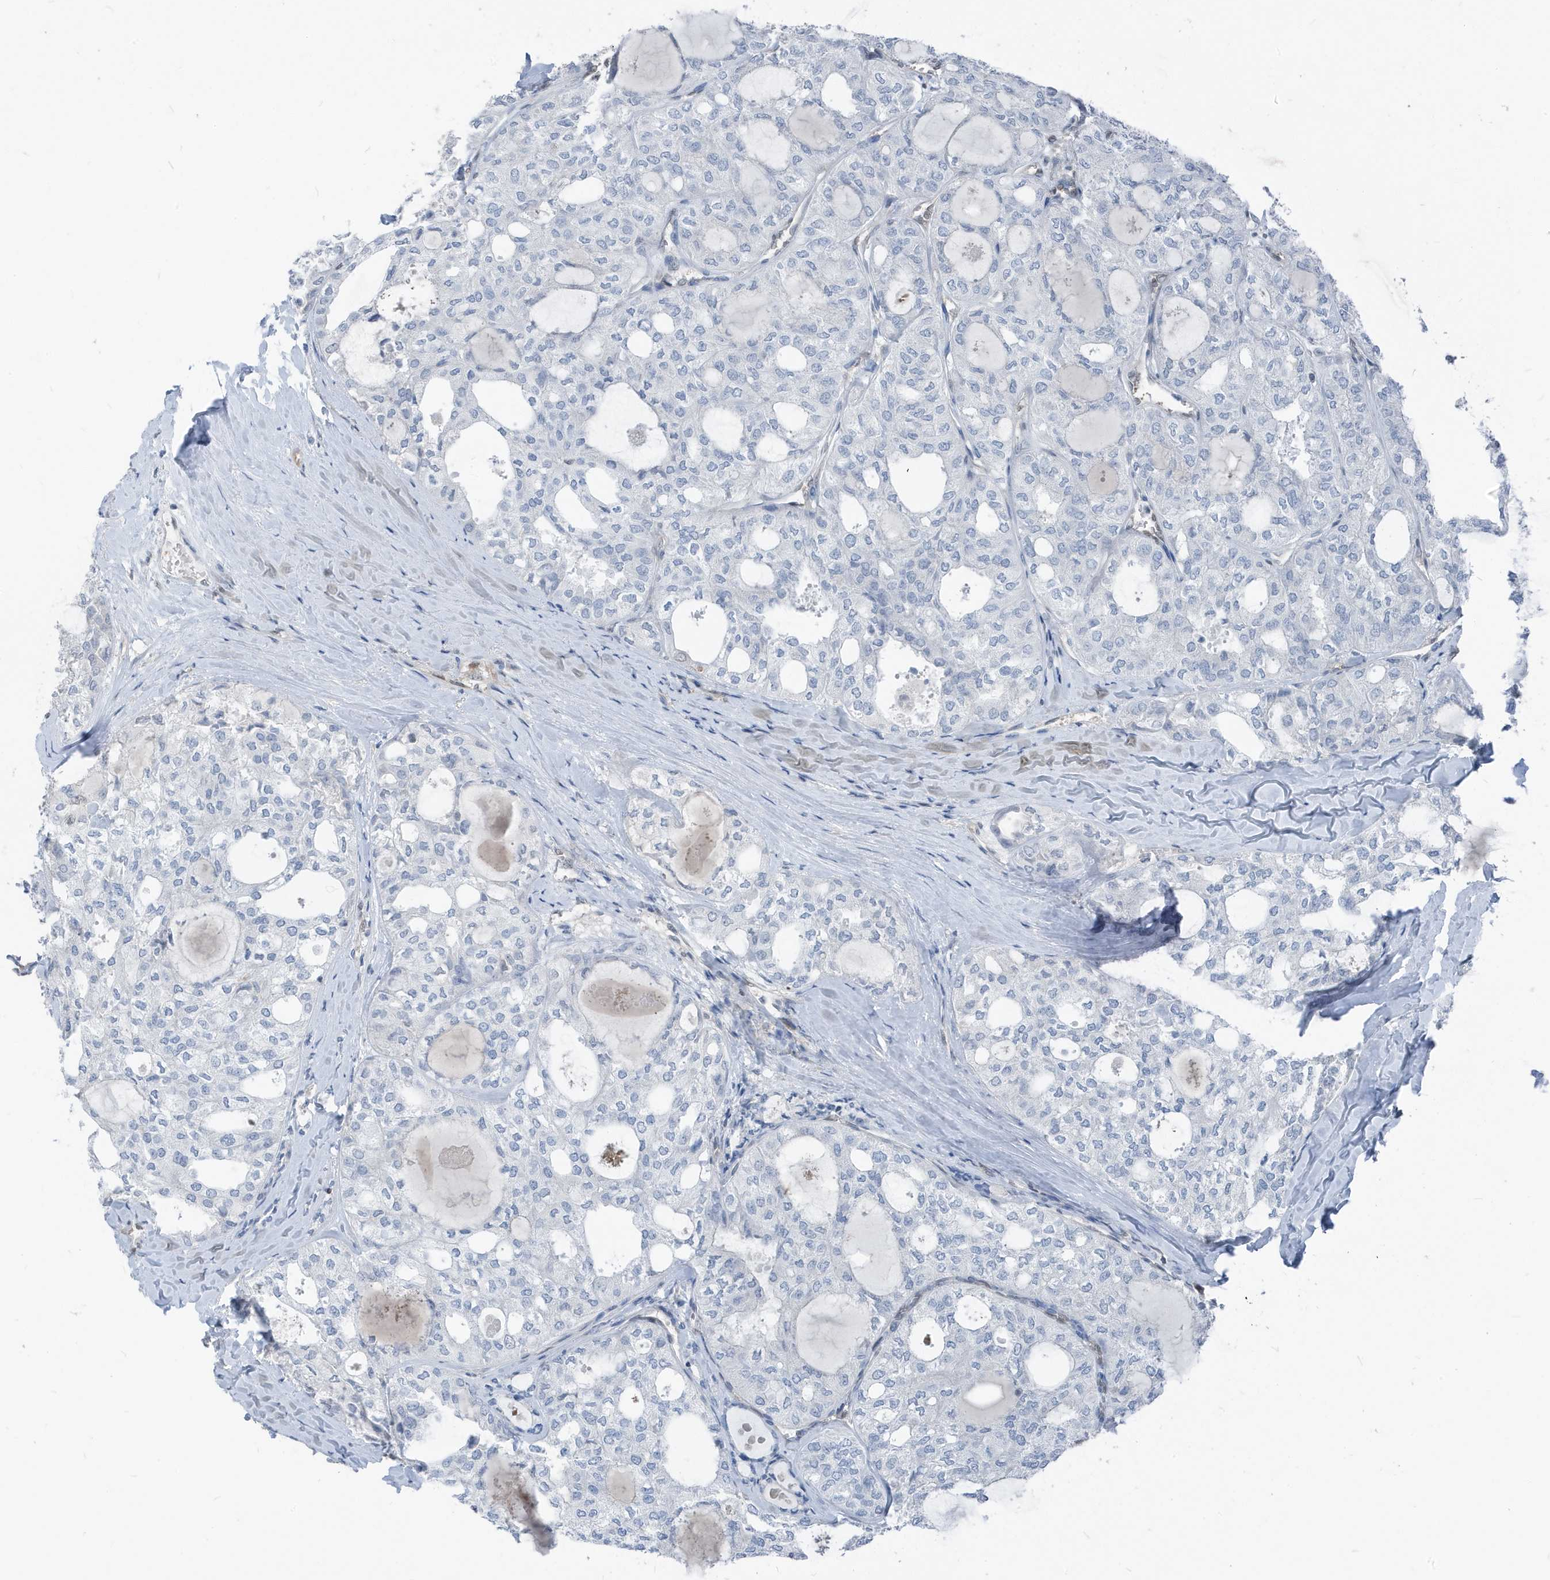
{"staining": {"intensity": "negative", "quantity": "none", "location": "none"}, "tissue": "thyroid cancer", "cell_type": "Tumor cells", "image_type": "cancer", "snomed": [{"axis": "morphology", "description": "Follicular adenoma carcinoma, NOS"}, {"axis": "topography", "description": "Thyroid gland"}], "caption": "Protein analysis of thyroid cancer (follicular adenoma carcinoma) reveals no significant positivity in tumor cells.", "gene": "NCOA7", "patient": {"sex": "male", "age": 75}}